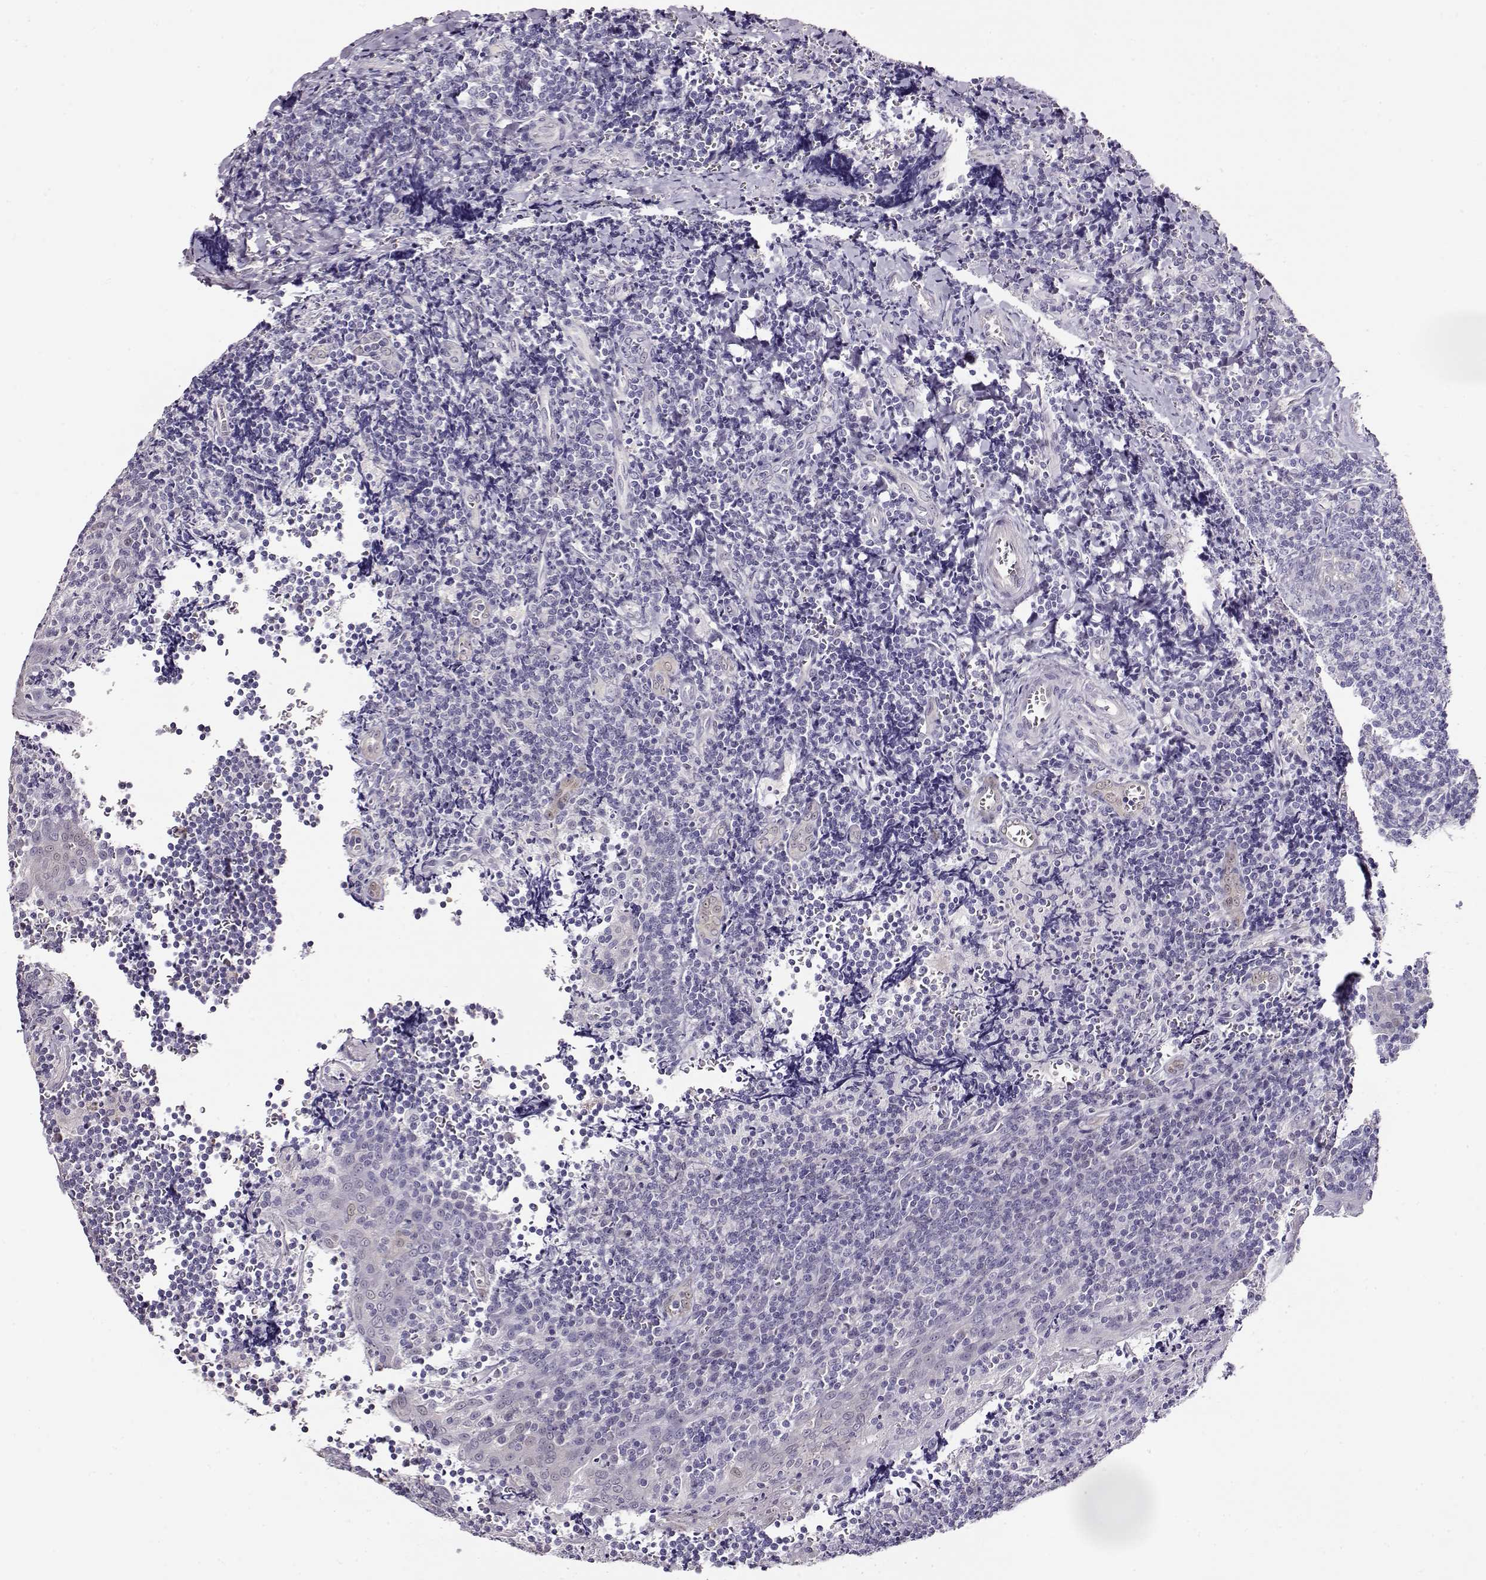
{"staining": {"intensity": "negative", "quantity": "none", "location": "none"}, "tissue": "tonsil", "cell_type": "Germinal center cells", "image_type": "normal", "snomed": [{"axis": "morphology", "description": "Normal tissue, NOS"}, {"axis": "morphology", "description": "Inflammation, NOS"}, {"axis": "topography", "description": "Tonsil"}], "caption": "Benign tonsil was stained to show a protein in brown. There is no significant positivity in germinal center cells. (Brightfield microscopy of DAB (3,3'-diaminobenzidine) immunohistochemistry (IHC) at high magnification).", "gene": "CCR8", "patient": {"sex": "female", "age": 31}}